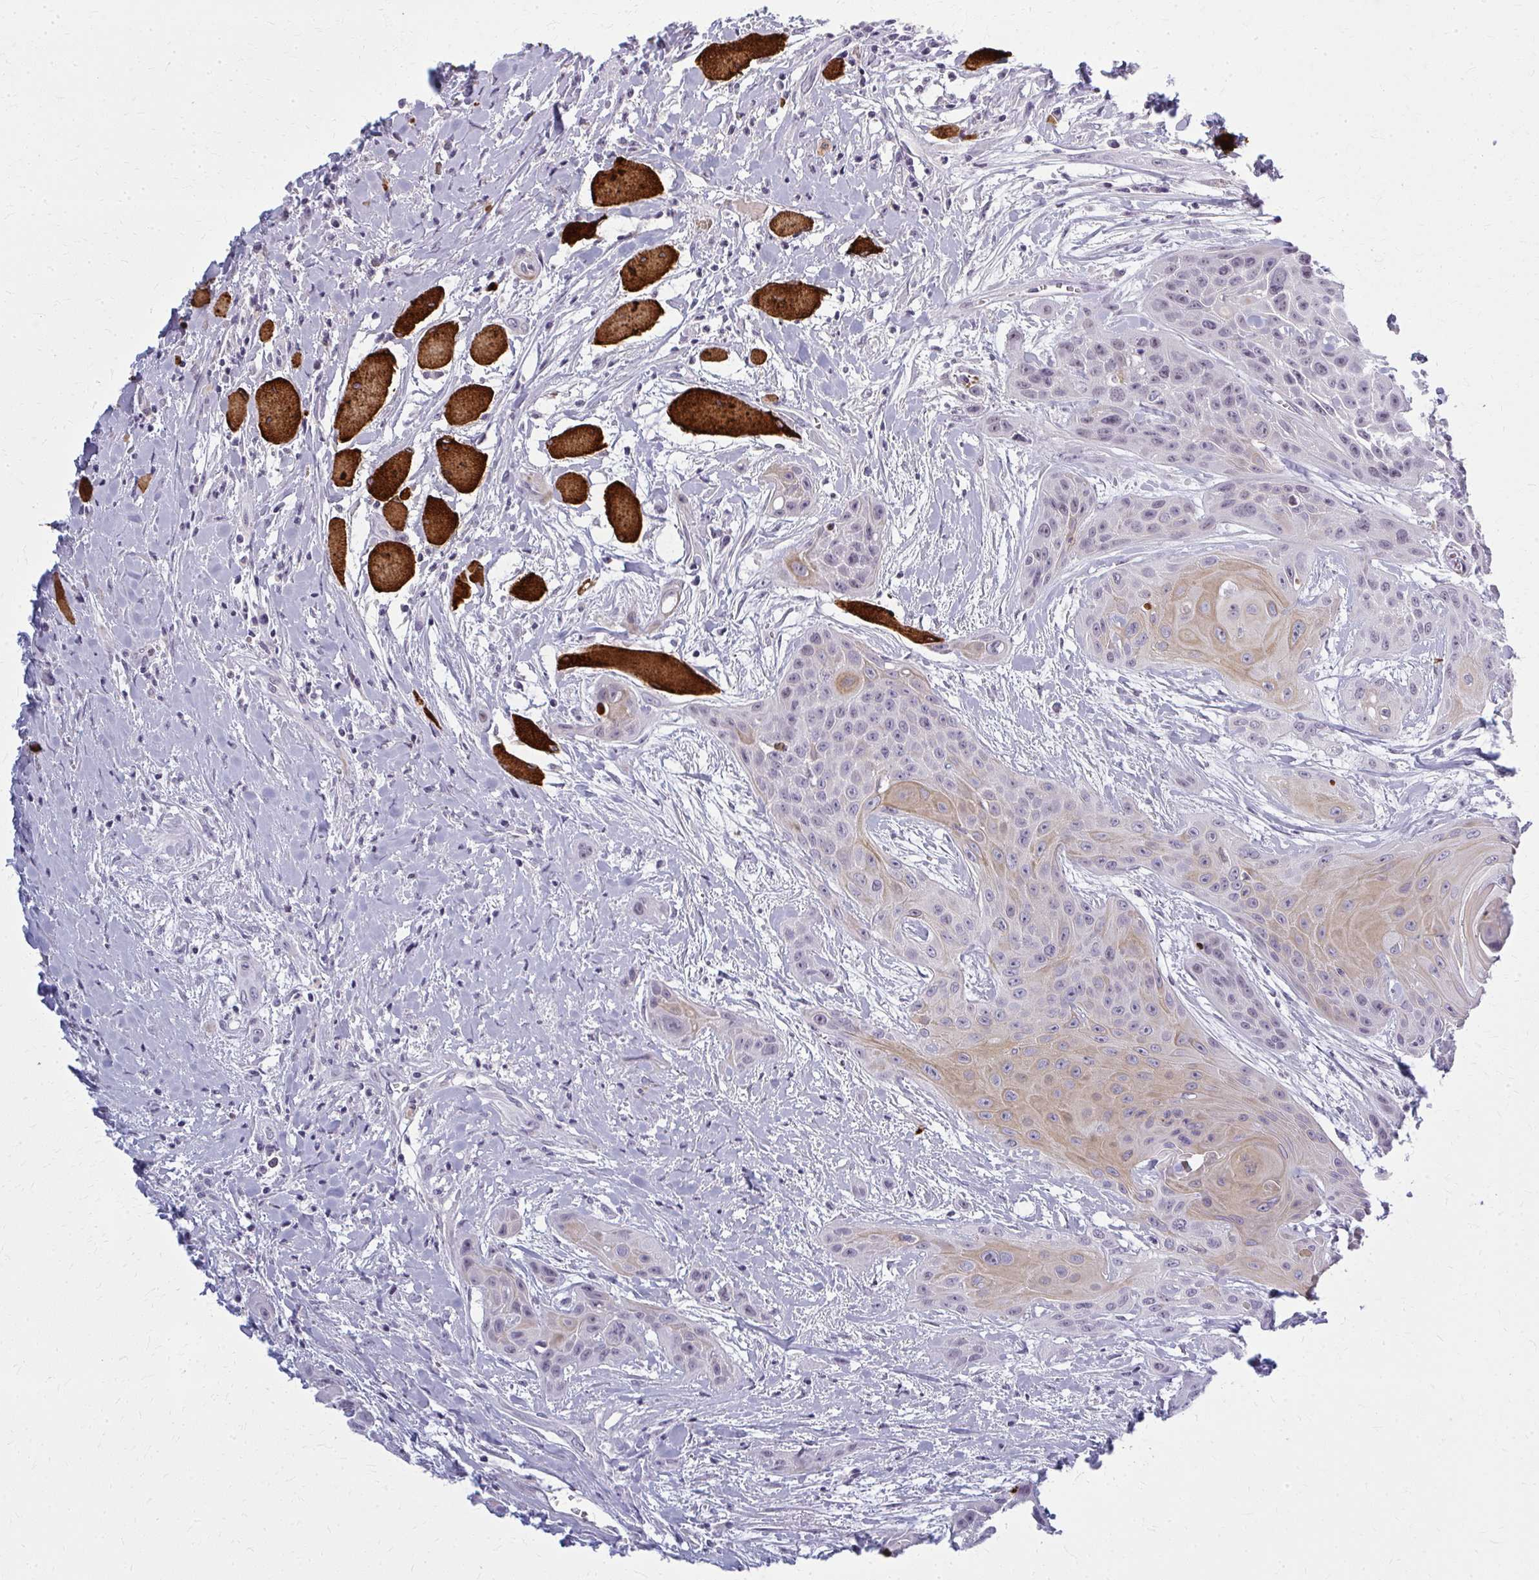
{"staining": {"intensity": "weak", "quantity": "<25%", "location": "cytoplasmic/membranous"}, "tissue": "head and neck cancer", "cell_type": "Tumor cells", "image_type": "cancer", "snomed": [{"axis": "morphology", "description": "Squamous cell carcinoma, NOS"}, {"axis": "topography", "description": "Head-Neck"}], "caption": "IHC of human head and neck squamous cell carcinoma reveals no expression in tumor cells.", "gene": "CASQ2", "patient": {"sex": "female", "age": 73}}